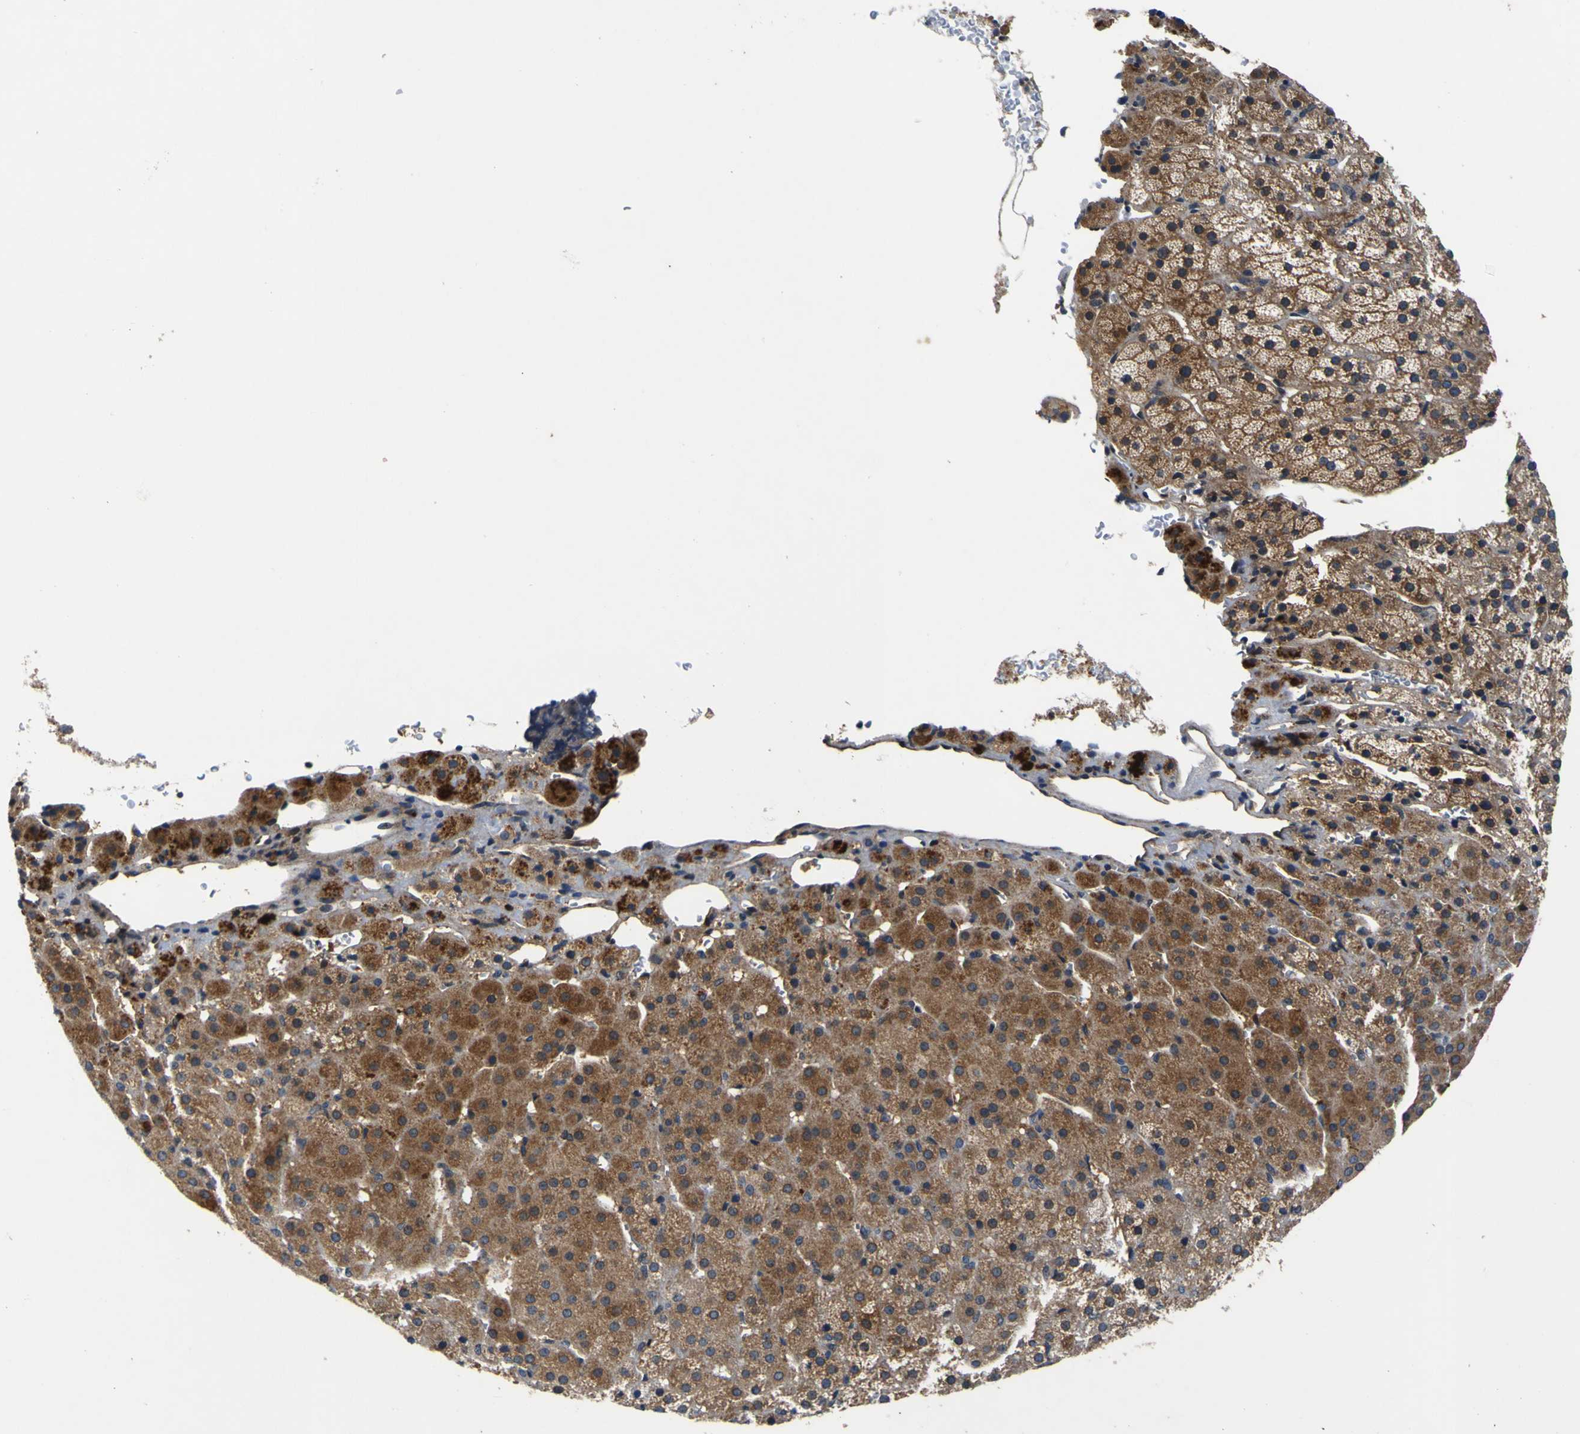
{"staining": {"intensity": "moderate", "quantity": ">75%", "location": "cytoplasmic/membranous"}, "tissue": "adrenal gland", "cell_type": "Glandular cells", "image_type": "normal", "snomed": [{"axis": "morphology", "description": "Normal tissue, NOS"}, {"axis": "topography", "description": "Adrenal gland"}], "caption": "Approximately >75% of glandular cells in benign adrenal gland display moderate cytoplasmic/membranous protein expression as visualized by brown immunohistochemical staining.", "gene": "EPHB4", "patient": {"sex": "female", "age": 57}}